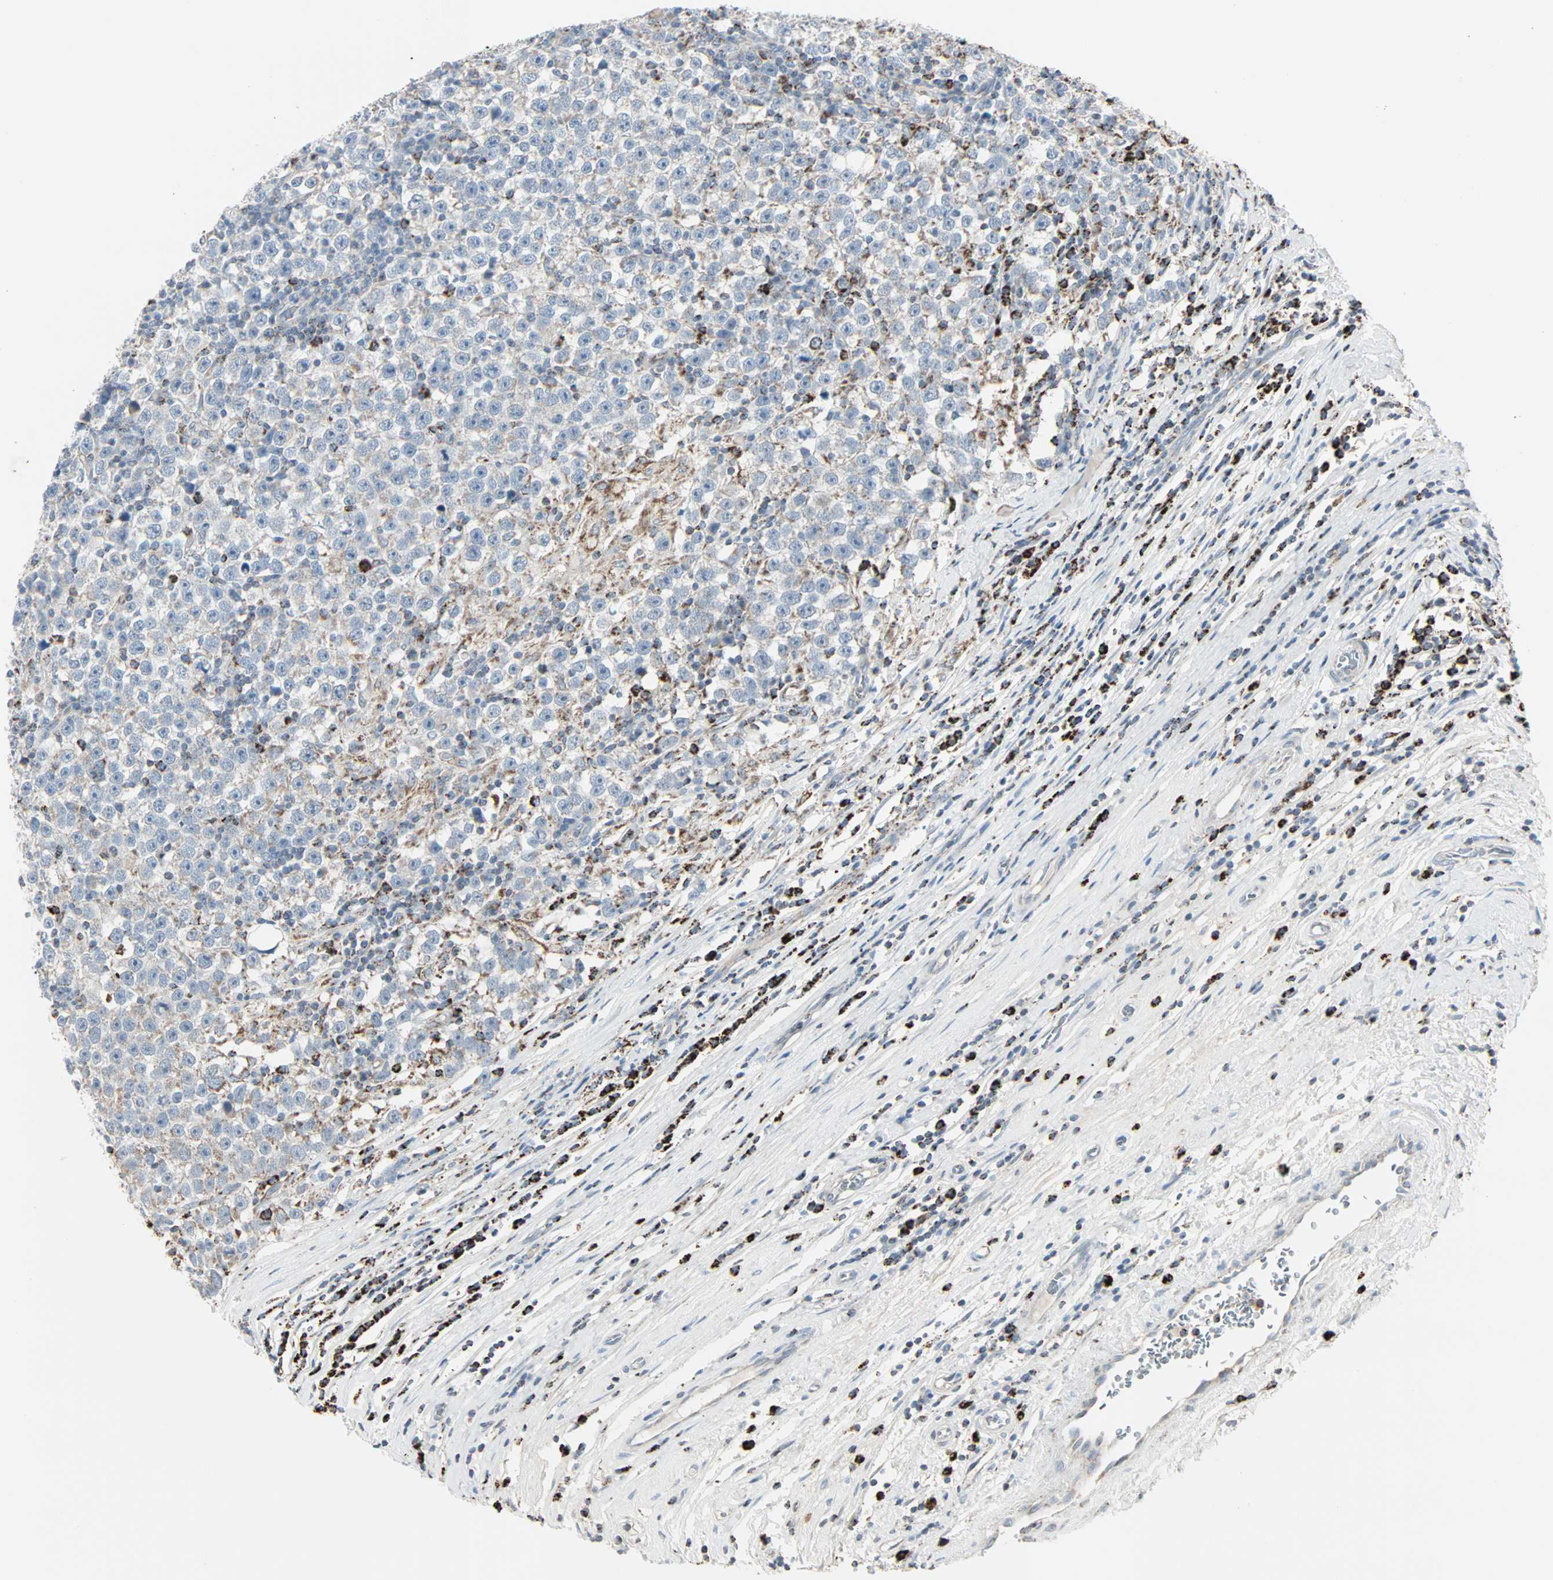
{"staining": {"intensity": "weak", "quantity": "<25%", "location": "cytoplasmic/membranous"}, "tissue": "testis cancer", "cell_type": "Tumor cells", "image_type": "cancer", "snomed": [{"axis": "morphology", "description": "Seminoma, NOS"}, {"axis": "topography", "description": "Testis"}], "caption": "This is a photomicrograph of IHC staining of testis cancer, which shows no positivity in tumor cells.", "gene": "IDH2", "patient": {"sex": "male", "age": 43}}